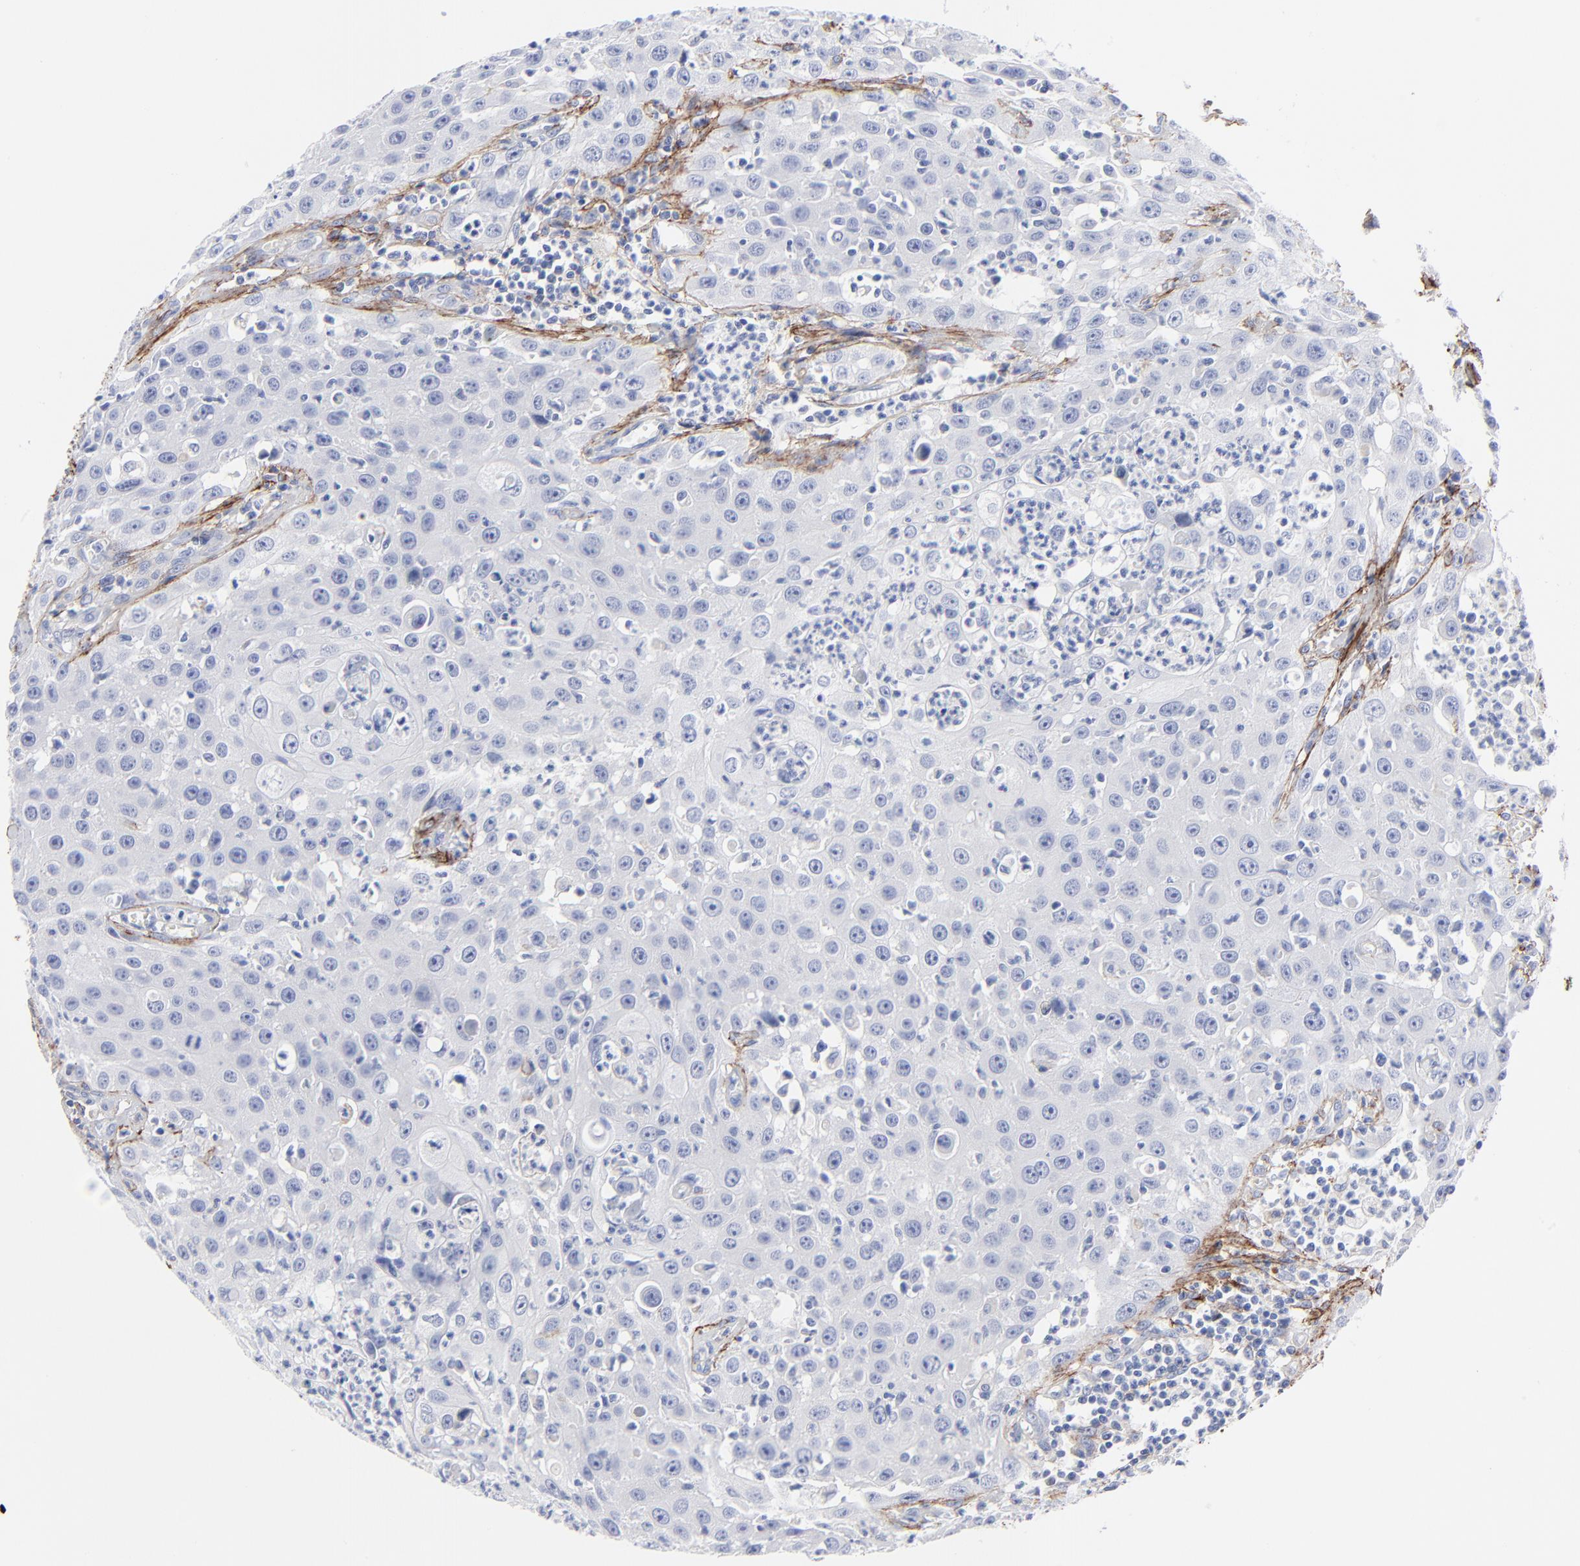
{"staining": {"intensity": "negative", "quantity": "none", "location": "none"}, "tissue": "urothelial cancer", "cell_type": "Tumor cells", "image_type": "cancer", "snomed": [{"axis": "morphology", "description": "Urothelial carcinoma, High grade"}, {"axis": "topography", "description": "Urinary bladder"}], "caption": "Immunohistochemistry (IHC) of urothelial cancer reveals no positivity in tumor cells.", "gene": "FBLN2", "patient": {"sex": "male", "age": 66}}